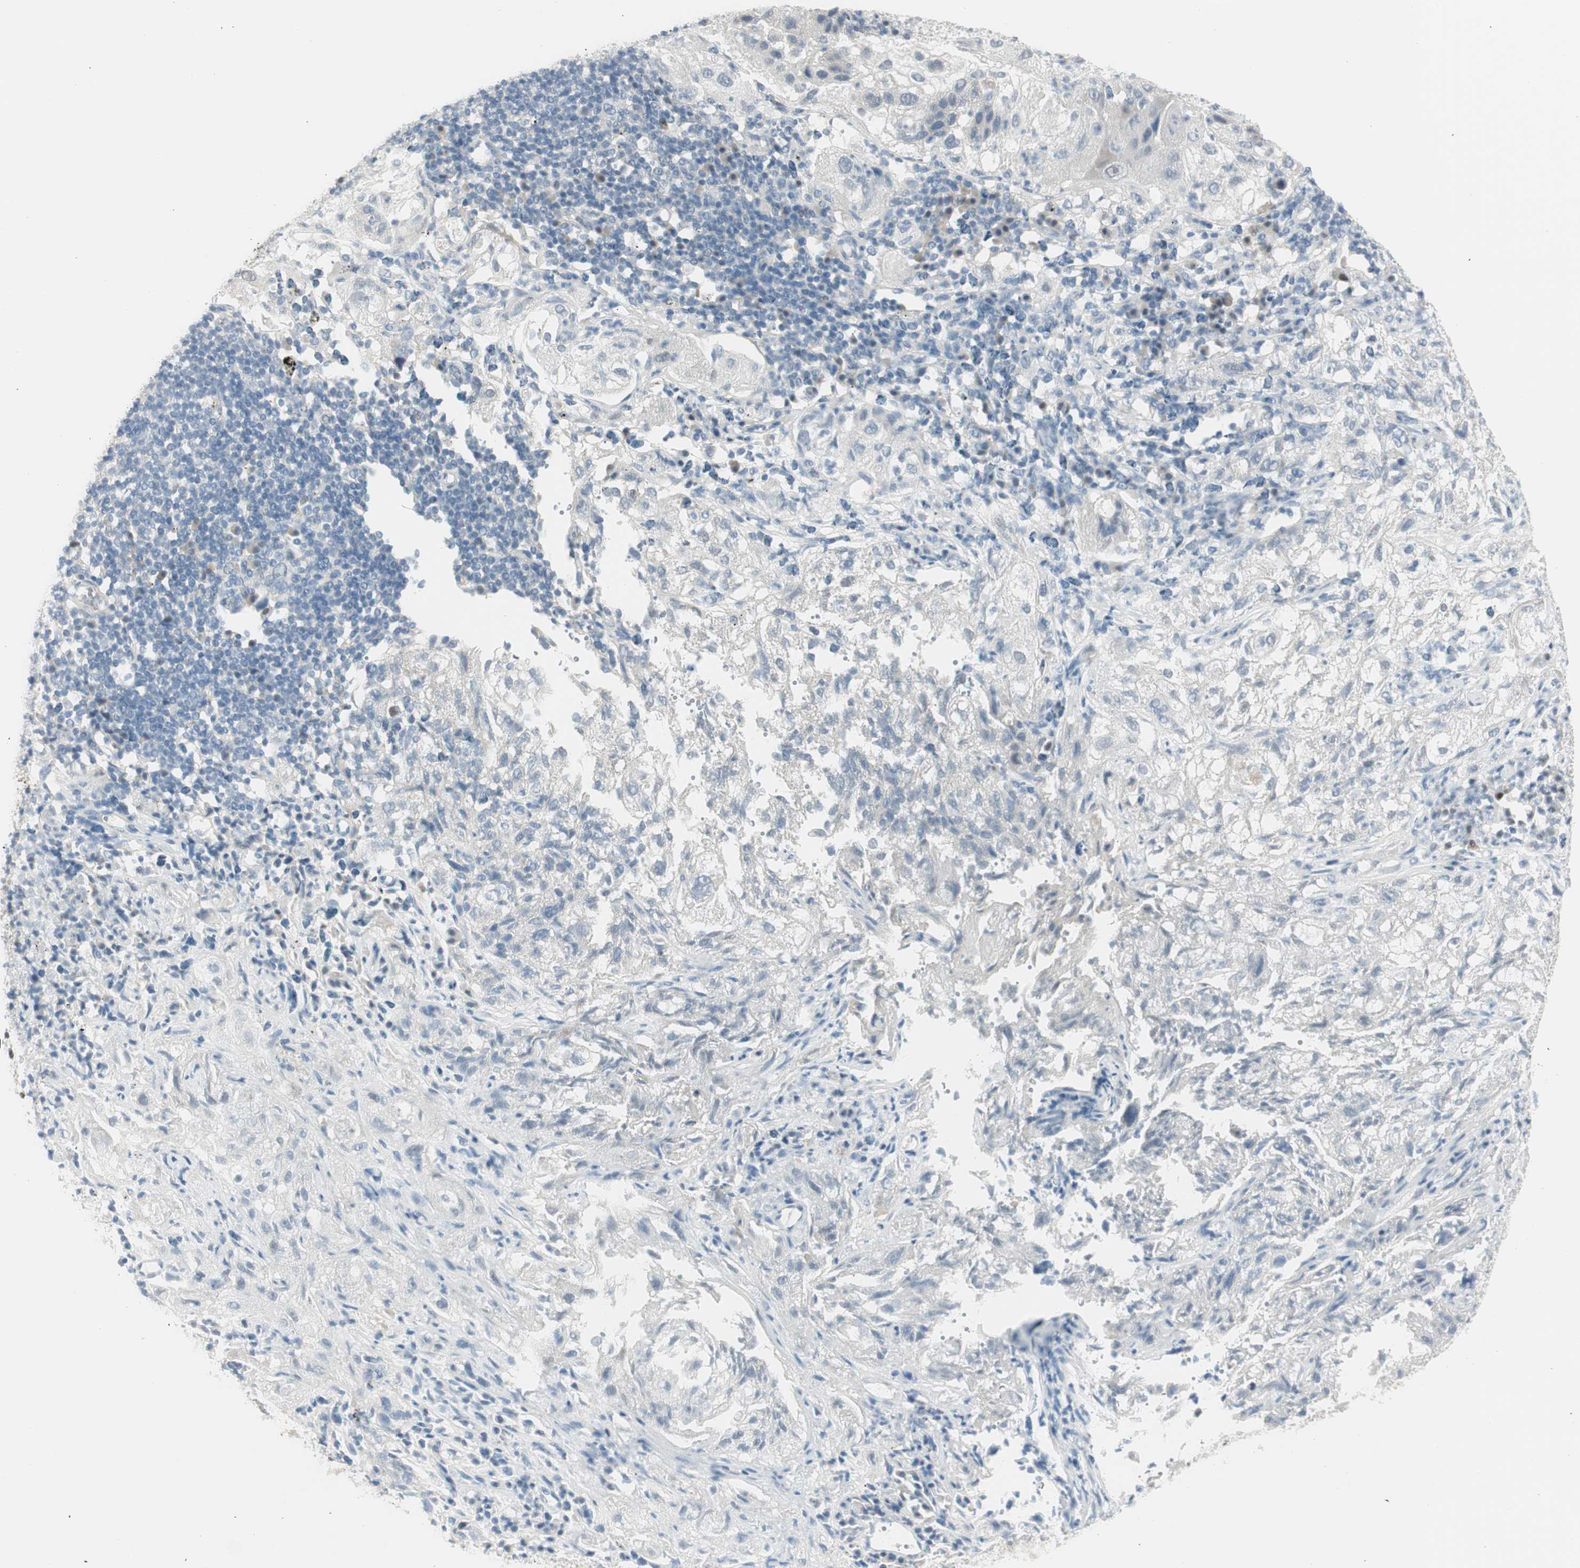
{"staining": {"intensity": "negative", "quantity": "none", "location": "none"}, "tissue": "lung cancer", "cell_type": "Tumor cells", "image_type": "cancer", "snomed": [{"axis": "morphology", "description": "Inflammation, NOS"}, {"axis": "morphology", "description": "Squamous cell carcinoma, NOS"}, {"axis": "topography", "description": "Lymph node"}, {"axis": "topography", "description": "Soft tissue"}, {"axis": "topography", "description": "Lung"}], "caption": "Tumor cells show no significant staining in squamous cell carcinoma (lung).", "gene": "LONP2", "patient": {"sex": "male", "age": 66}}